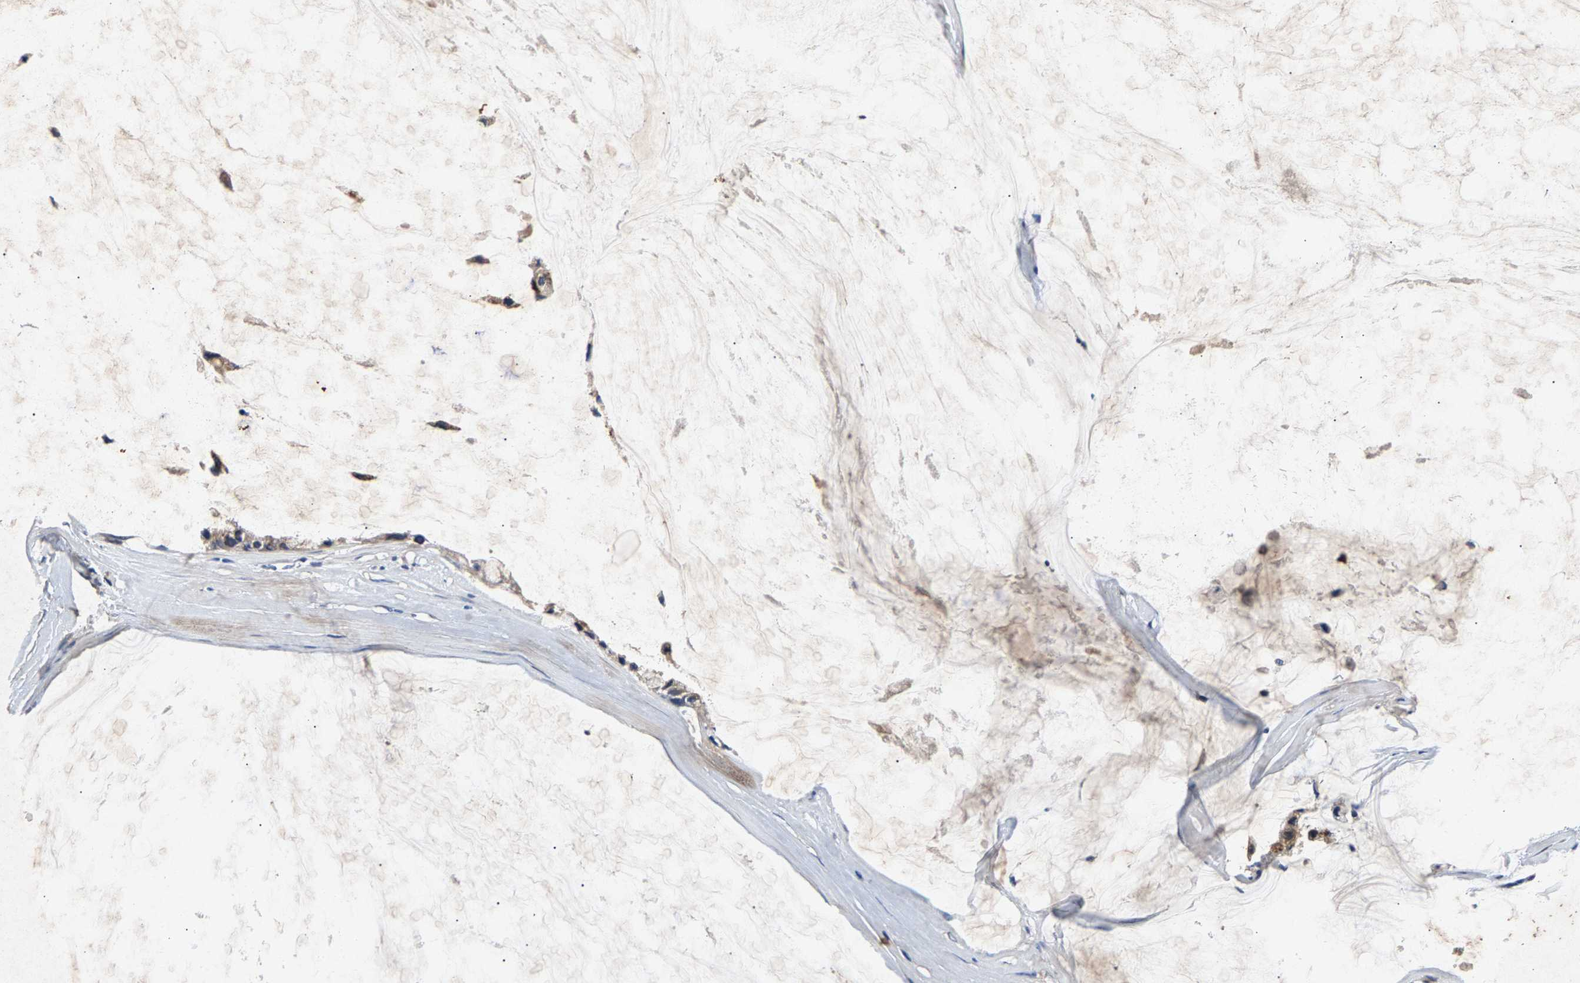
{"staining": {"intensity": "weak", "quantity": ">75%", "location": "cytoplasmic/membranous"}, "tissue": "ovarian cancer", "cell_type": "Tumor cells", "image_type": "cancer", "snomed": [{"axis": "morphology", "description": "Cystadenocarcinoma, mucinous, NOS"}, {"axis": "topography", "description": "Ovary"}], "caption": "Immunohistochemical staining of mucinous cystadenocarcinoma (ovarian) exhibits low levels of weak cytoplasmic/membranous expression in approximately >75% of tumor cells.", "gene": "PPP1CC", "patient": {"sex": "female", "age": 39}}